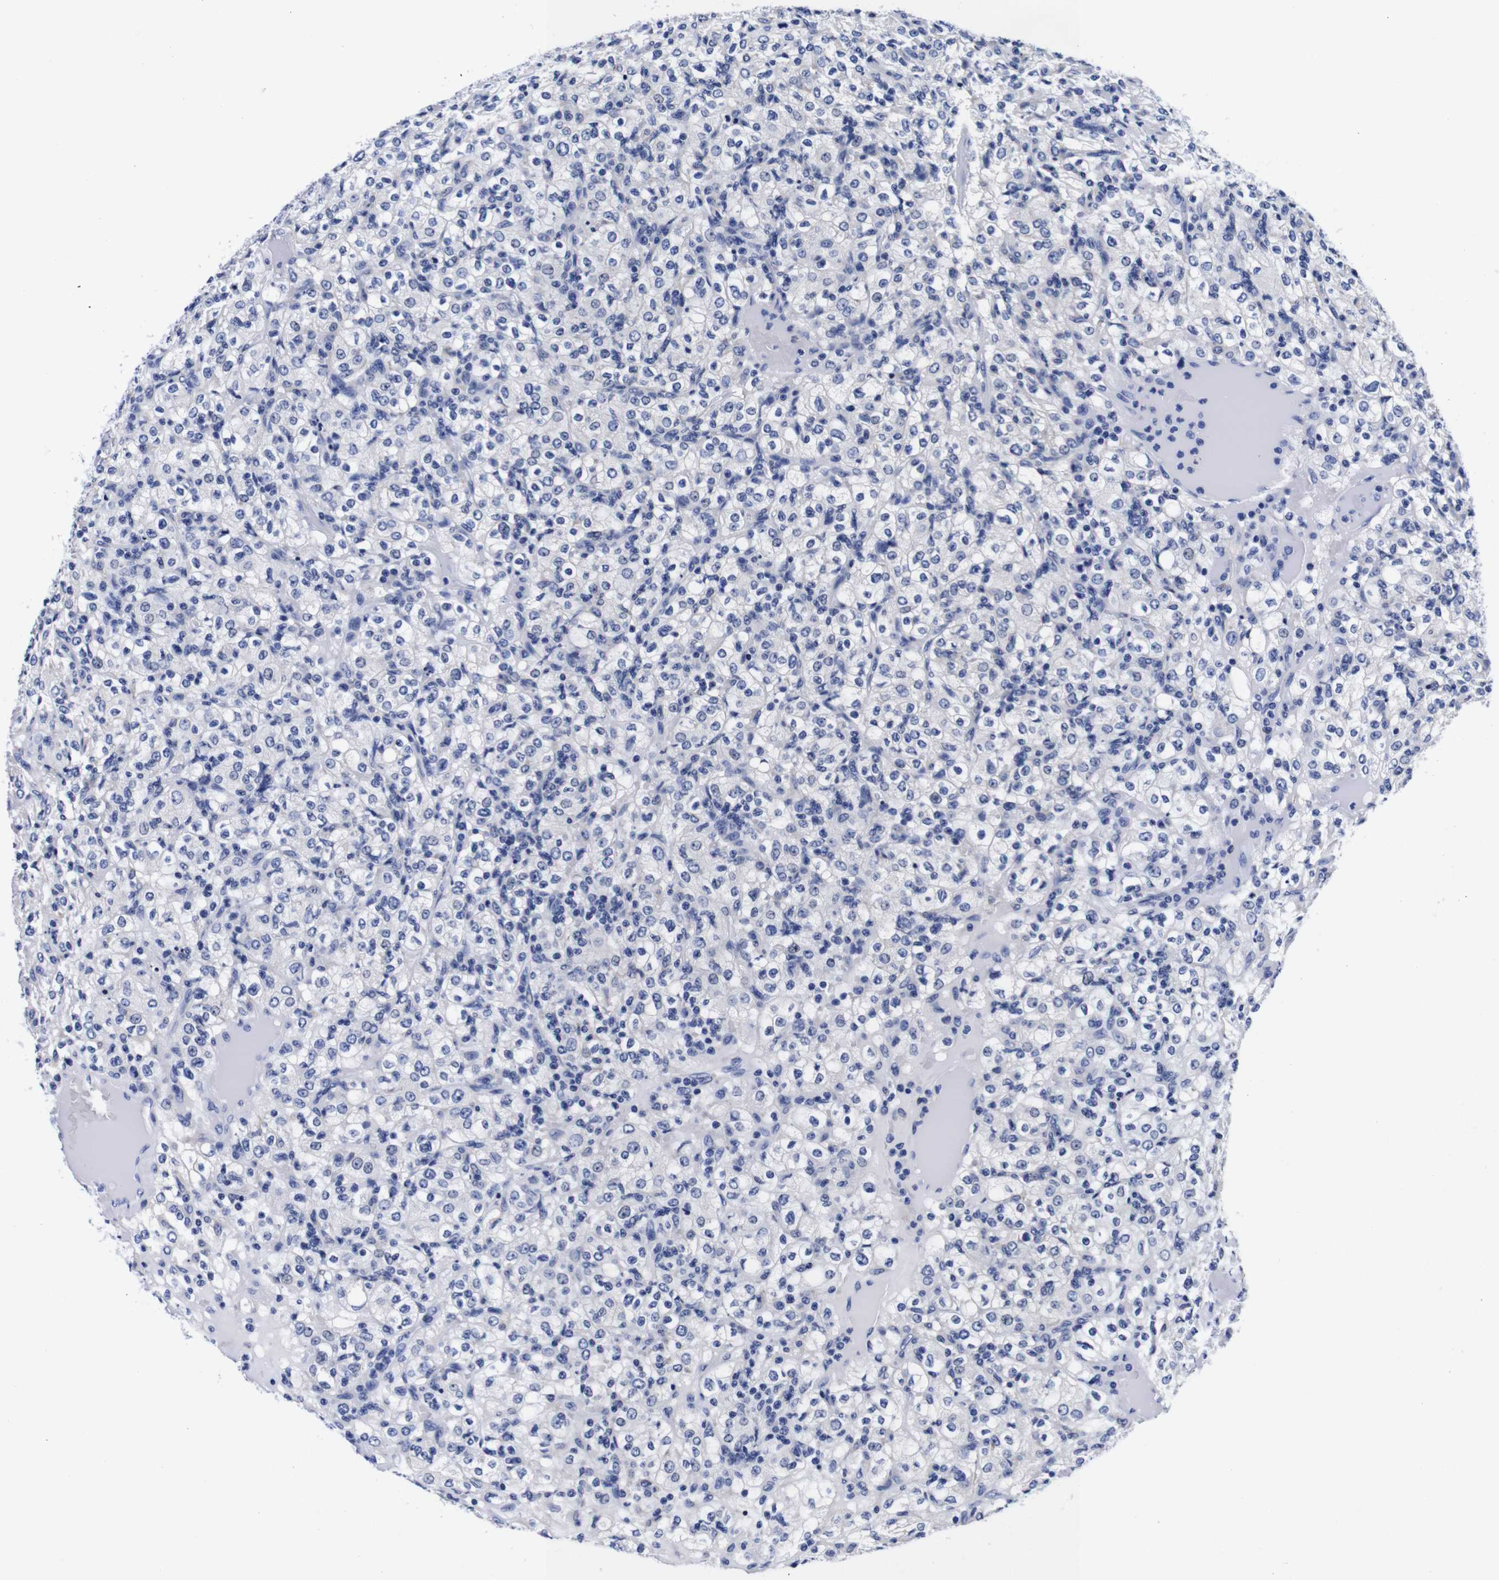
{"staining": {"intensity": "negative", "quantity": "none", "location": "none"}, "tissue": "renal cancer", "cell_type": "Tumor cells", "image_type": "cancer", "snomed": [{"axis": "morphology", "description": "Normal tissue, NOS"}, {"axis": "morphology", "description": "Adenocarcinoma, NOS"}, {"axis": "topography", "description": "Kidney"}], "caption": "DAB immunohistochemical staining of adenocarcinoma (renal) demonstrates no significant expression in tumor cells.", "gene": "CLEC4G", "patient": {"sex": "female", "age": 72}}